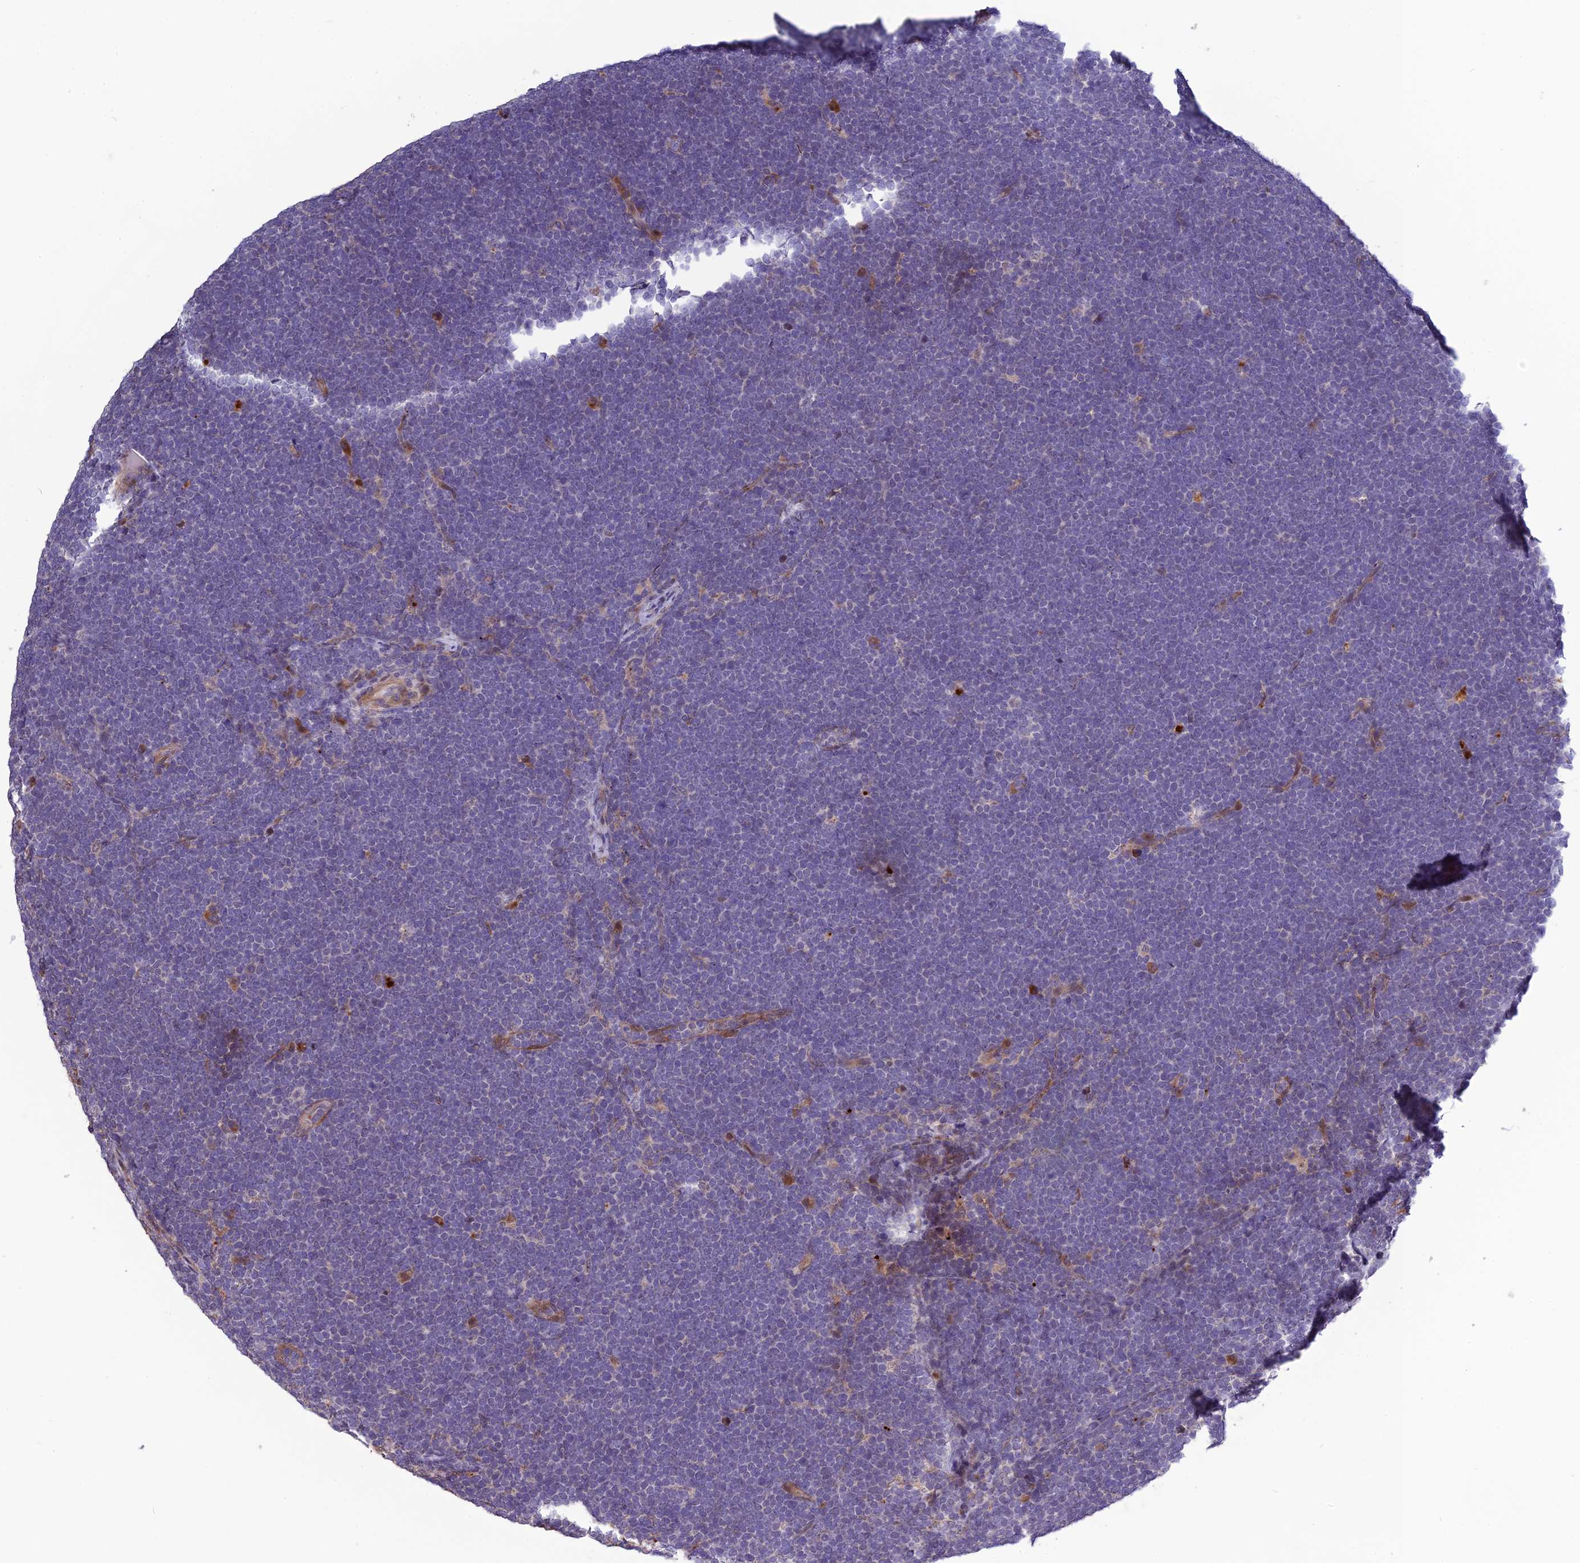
{"staining": {"intensity": "negative", "quantity": "none", "location": "none"}, "tissue": "lymphoma", "cell_type": "Tumor cells", "image_type": "cancer", "snomed": [{"axis": "morphology", "description": "Malignant lymphoma, non-Hodgkin's type, High grade"}, {"axis": "topography", "description": "Lymph node"}], "caption": "The image shows no staining of tumor cells in malignant lymphoma, non-Hodgkin's type (high-grade).", "gene": "SPG21", "patient": {"sex": "male", "age": 13}}